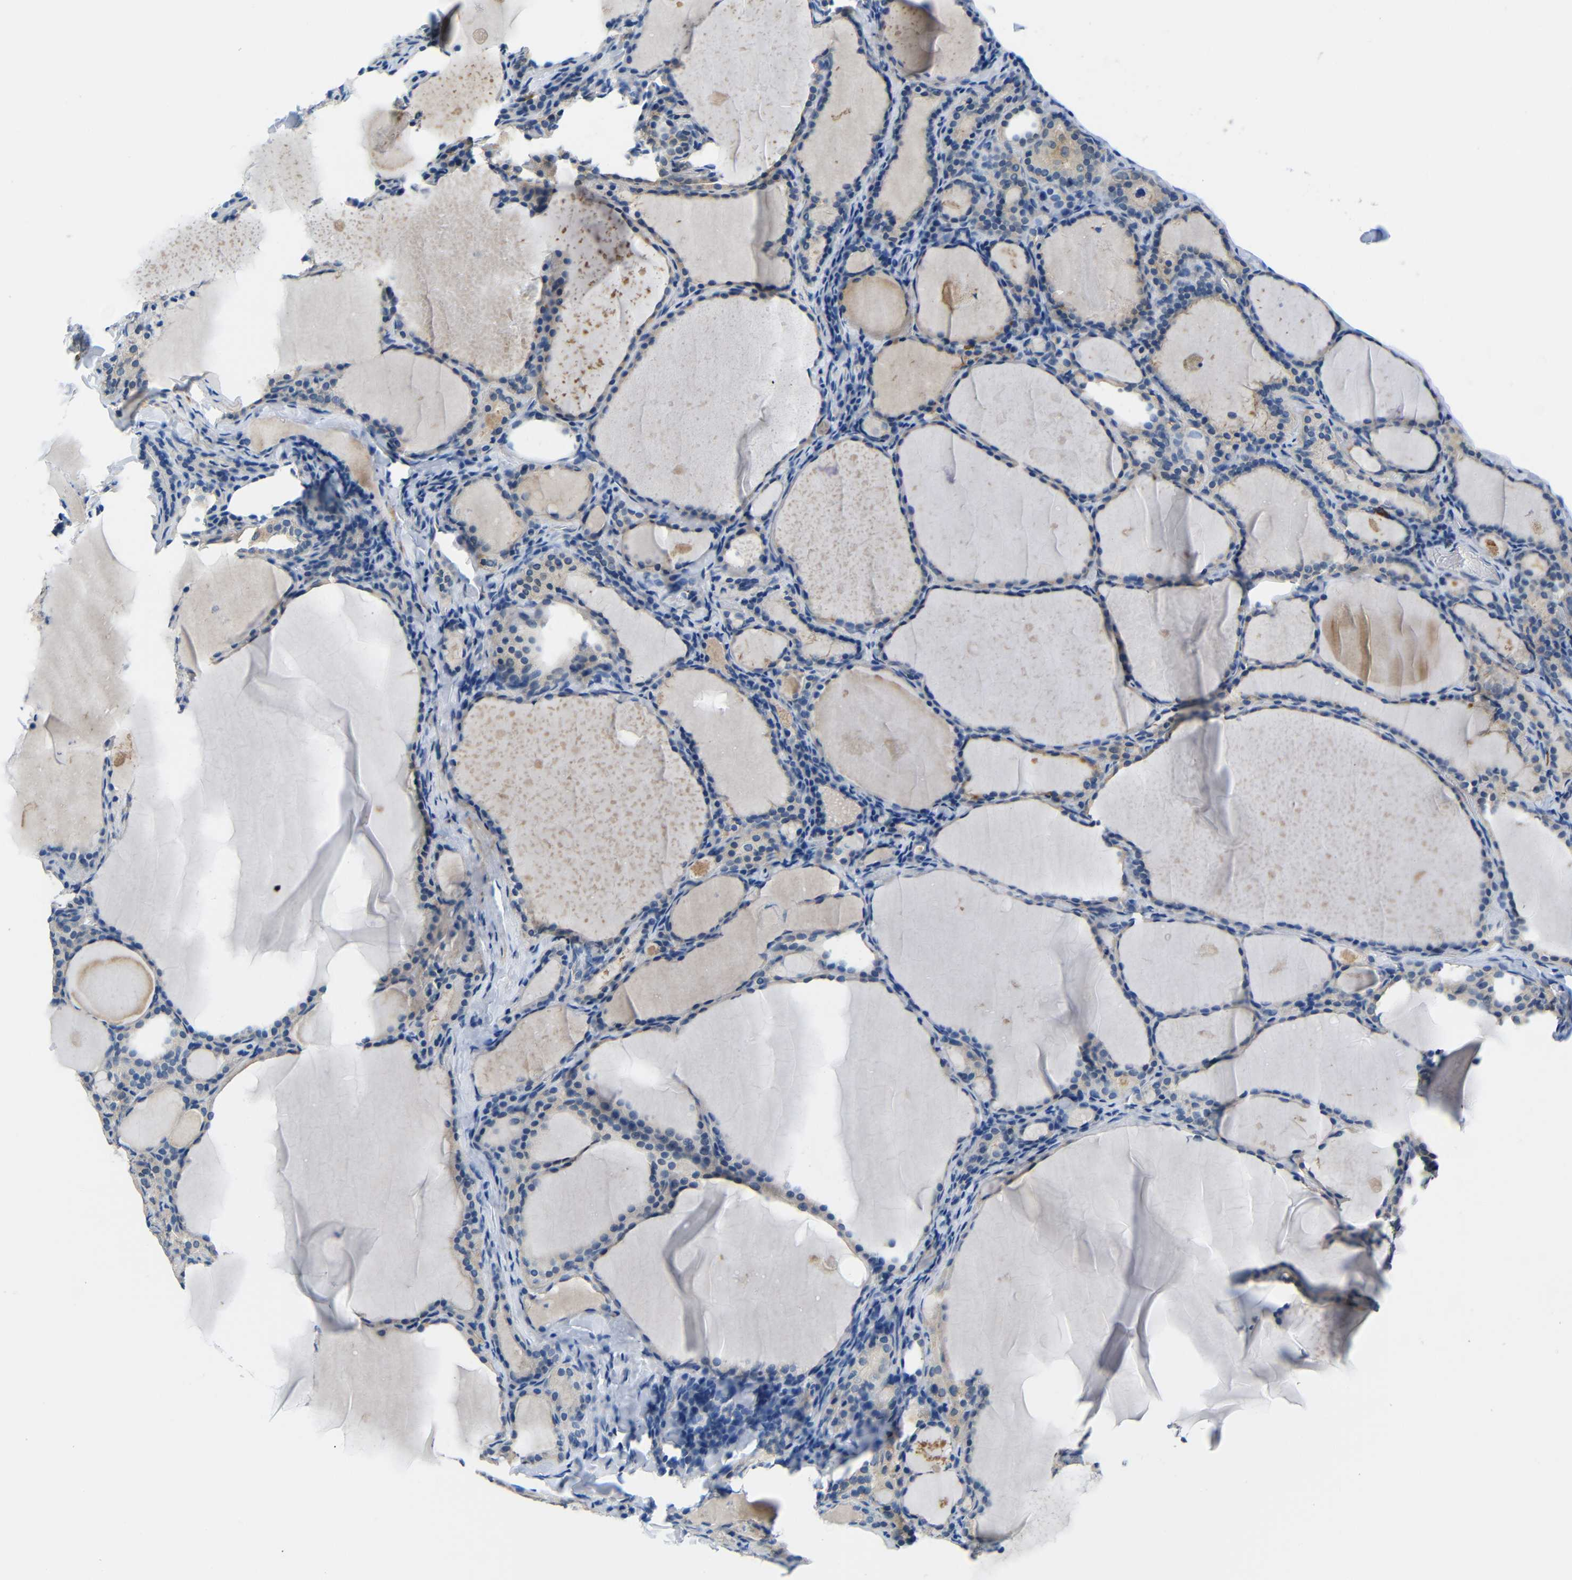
{"staining": {"intensity": "negative", "quantity": "none", "location": "none"}, "tissue": "thyroid cancer", "cell_type": "Tumor cells", "image_type": "cancer", "snomed": [{"axis": "morphology", "description": "Papillary adenocarcinoma, NOS"}, {"axis": "topography", "description": "Thyroid gland"}], "caption": "Thyroid papillary adenocarcinoma was stained to show a protein in brown. There is no significant expression in tumor cells.", "gene": "NEGR1", "patient": {"sex": "female", "age": 42}}